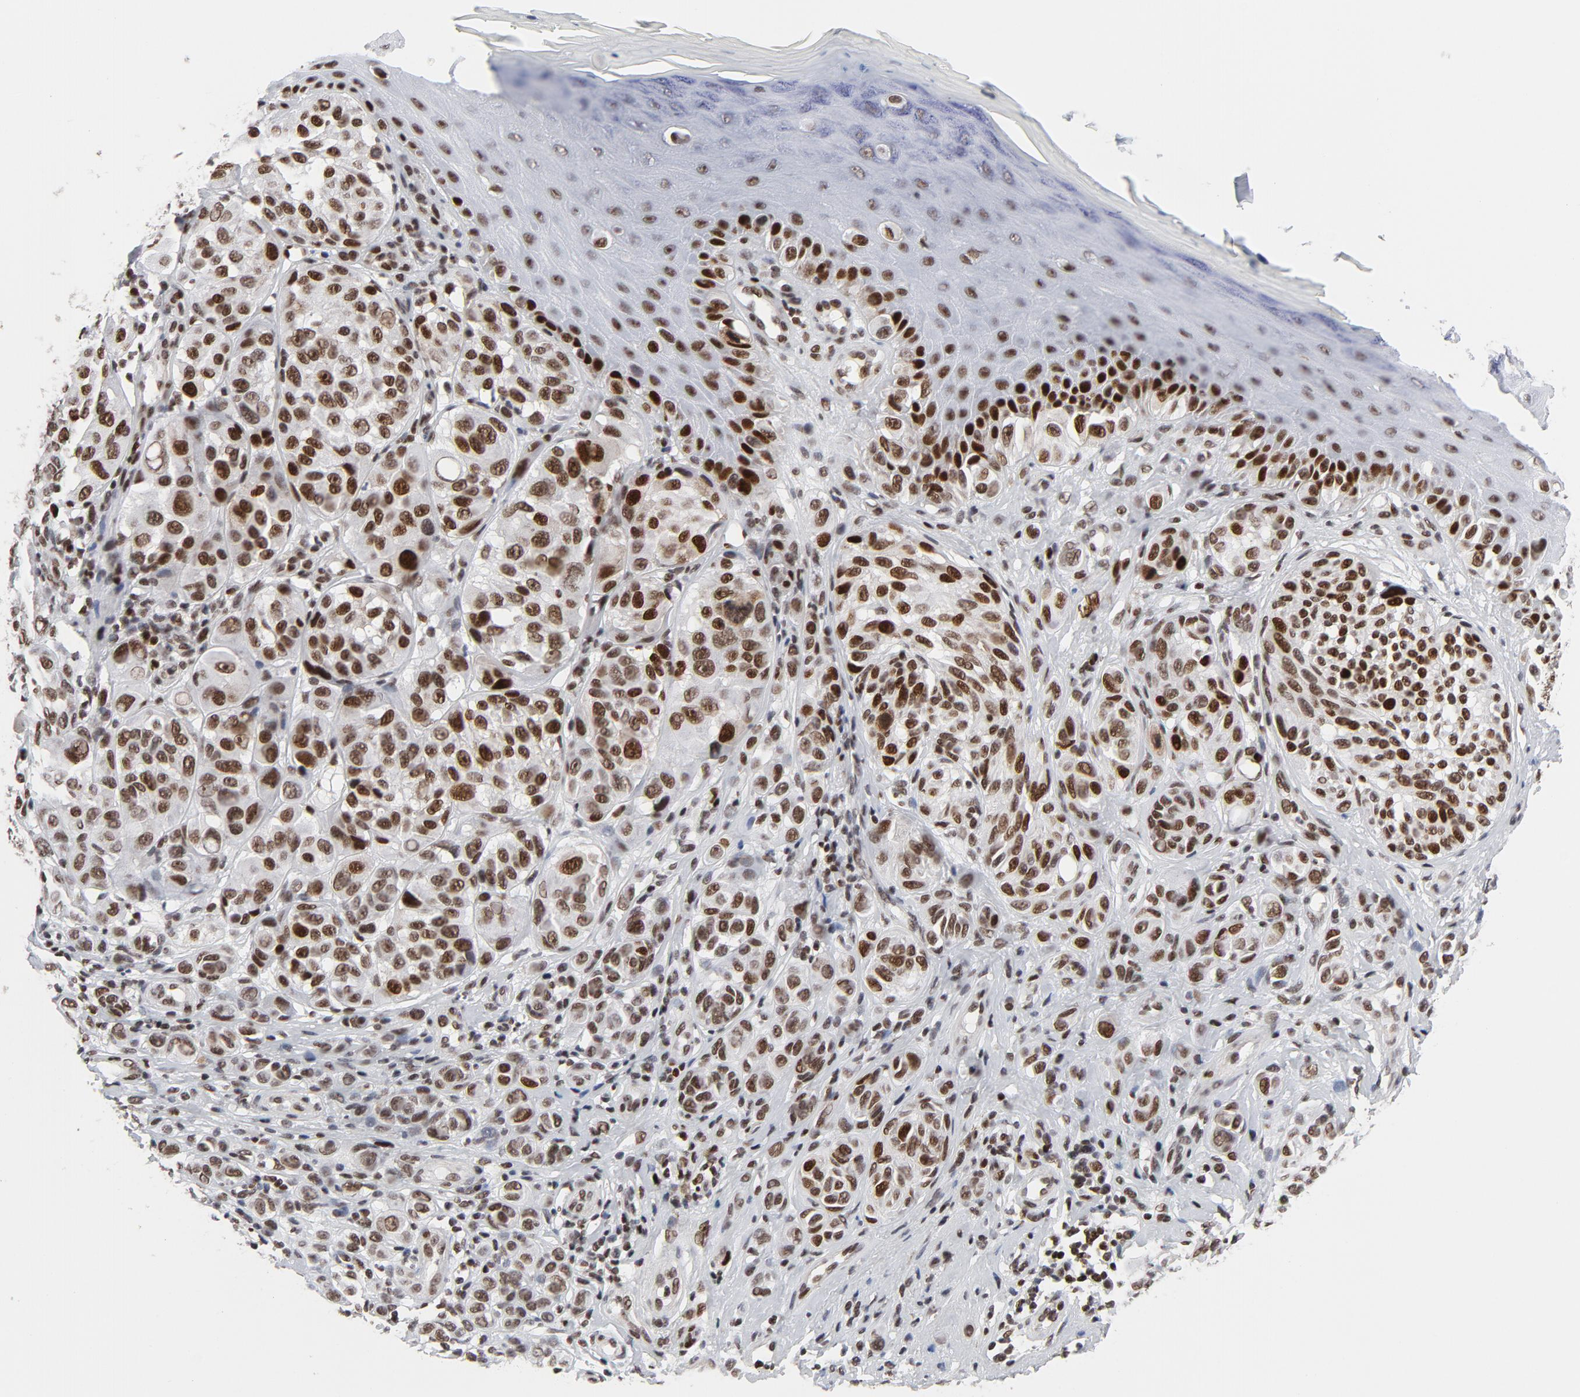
{"staining": {"intensity": "moderate", "quantity": ">75%", "location": "nuclear"}, "tissue": "melanoma", "cell_type": "Tumor cells", "image_type": "cancer", "snomed": [{"axis": "morphology", "description": "Malignant melanoma, NOS"}, {"axis": "topography", "description": "Skin"}], "caption": "Immunohistochemical staining of malignant melanoma reveals moderate nuclear protein staining in about >75% of tumor cells.", "gene": "RFC4", "patient": {"sex": "male", "age": 57}}